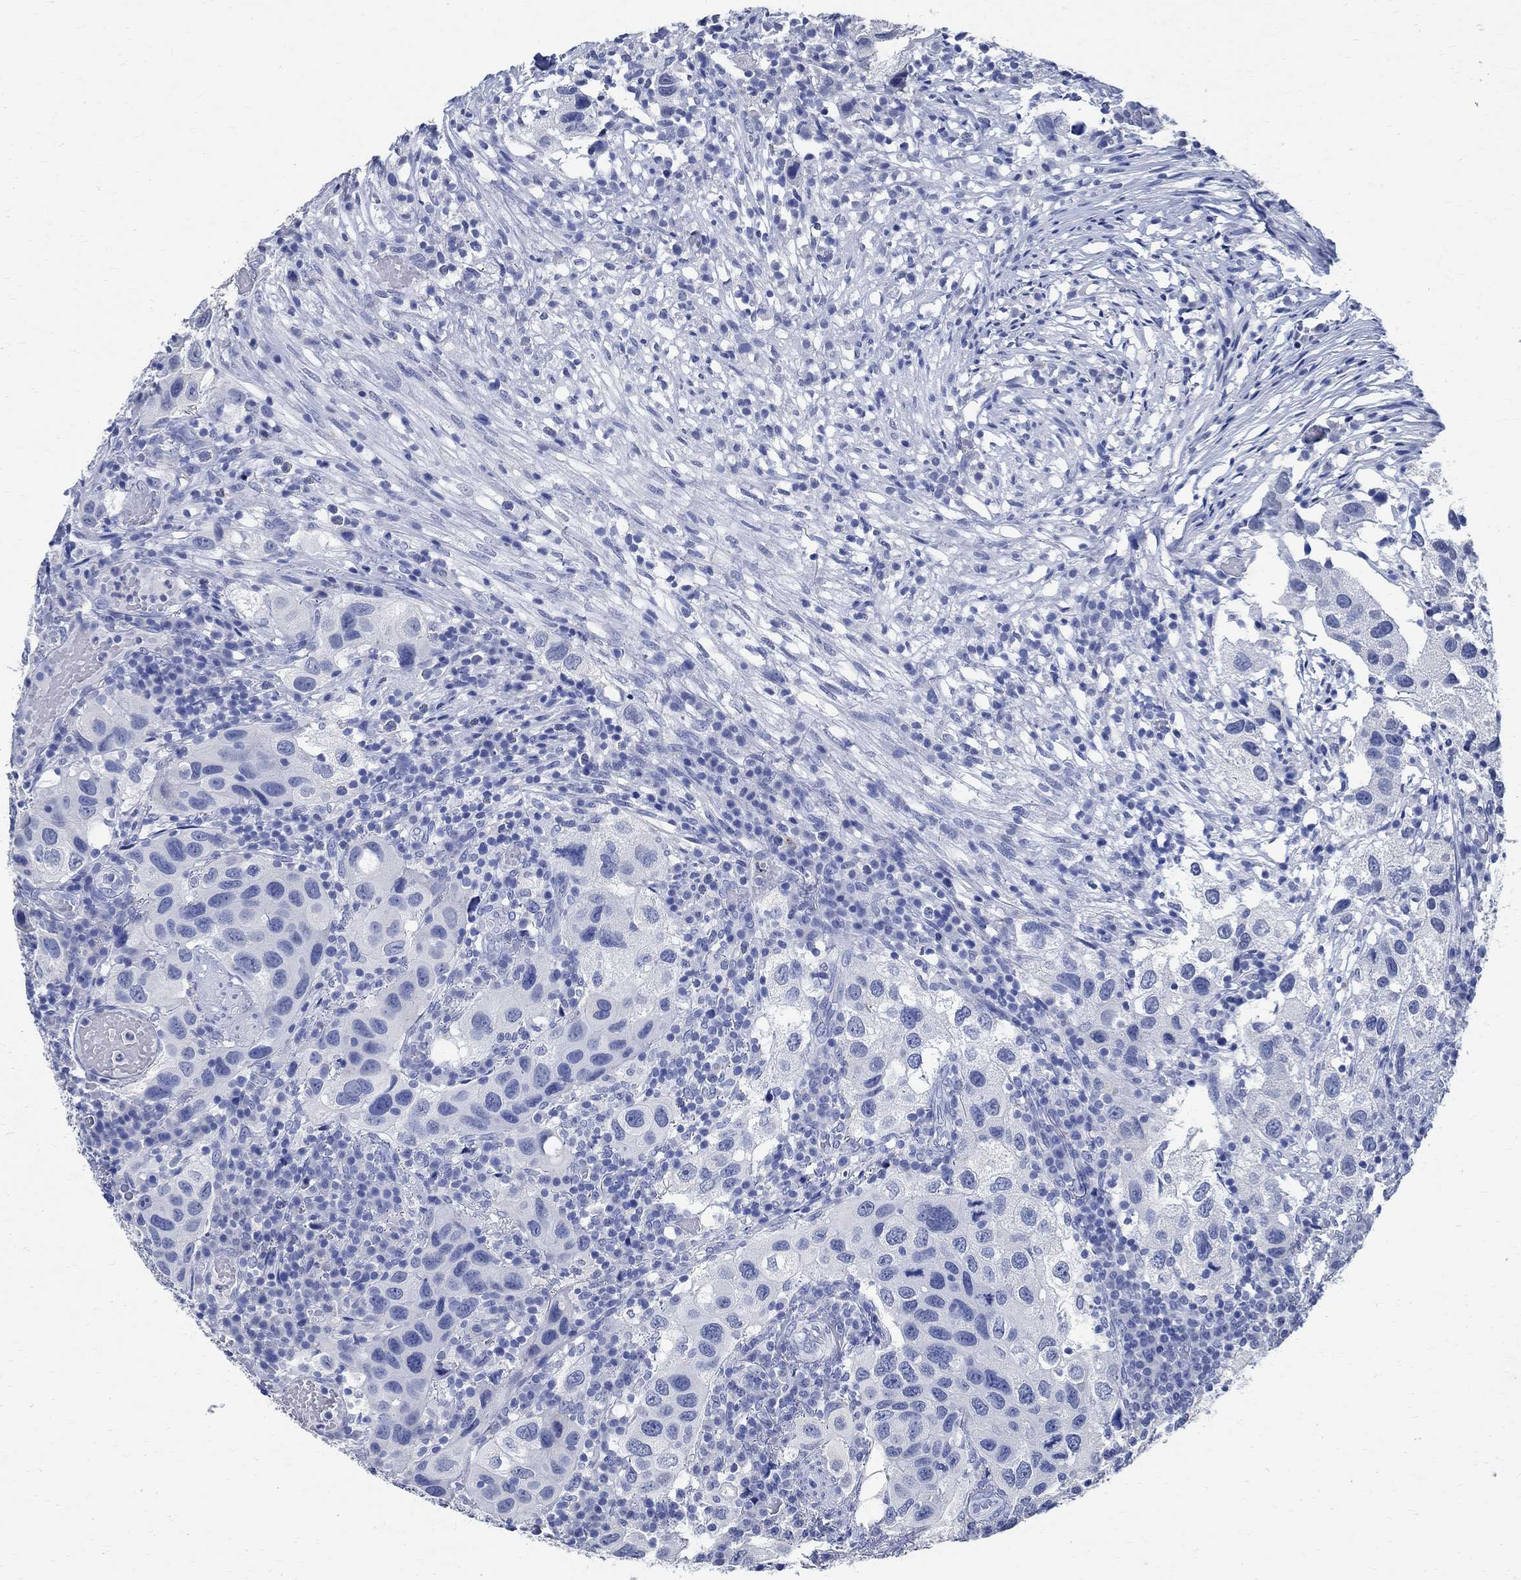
{"staining": {"intensity": "negative", "quantity": "none", "location": "none"}, "tissue": "urothelial cancer", "cell_type": "Tumor cells", "image_type": "cancer", "snomed": [{"axis": "morphology", "description": "Urothelial carcinoma, High grade"}, {"axis": "topography", "description": "Urinary bladder"}], "caption": "Immunohistochemical staining of human high-grade urothelial carcinoma displays no significant staining in tumor cells. (Stains: DAB (3,3'-diaminobenzidine) IHC with hematoxylin counter stain, Microscopy: brightfield microscopy at high magnification).", "gene": "TMEM221", "patient": {"sex": "male", "age": 79}}